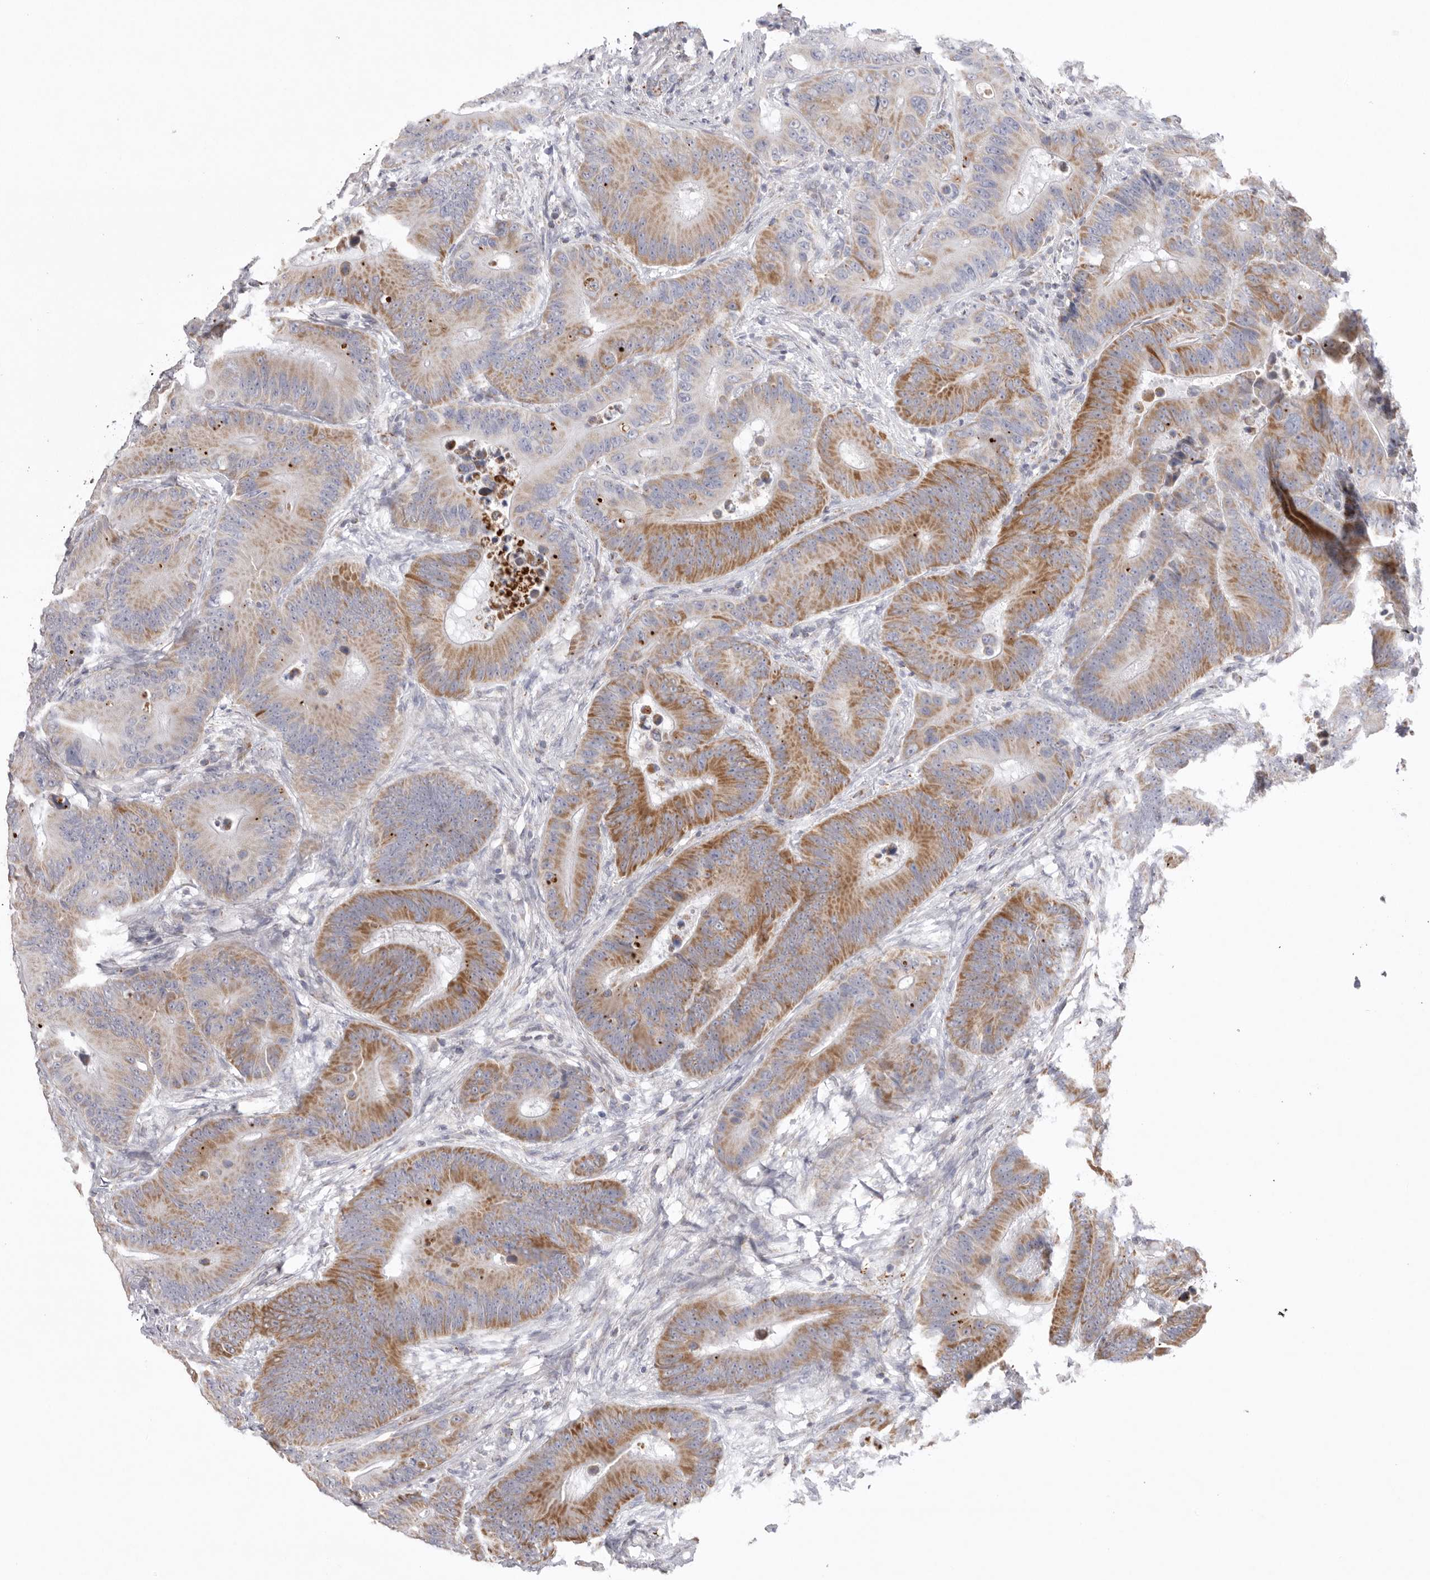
{"staining": {"intensity": "moderate", "quantity": ">75%", "location": "cytoplasmic/membranous"}, "tissue": "colorectal cancer", "cell_type": "Tumor cells", "image_type": "cancer", "snomed": [{"axis": "morphology", "description": "Adenocarcinoma, NOS"}, {"axis": "topography", "description": "Colon"}], "caption": "Tumor cells demonstrate moderate cytoplasmic/membranous expression in approximately >75% of cells in colorectal adenocarcinoma.", "gene": "VDAC3", "patient": {"sex": "male", "age": 83}}